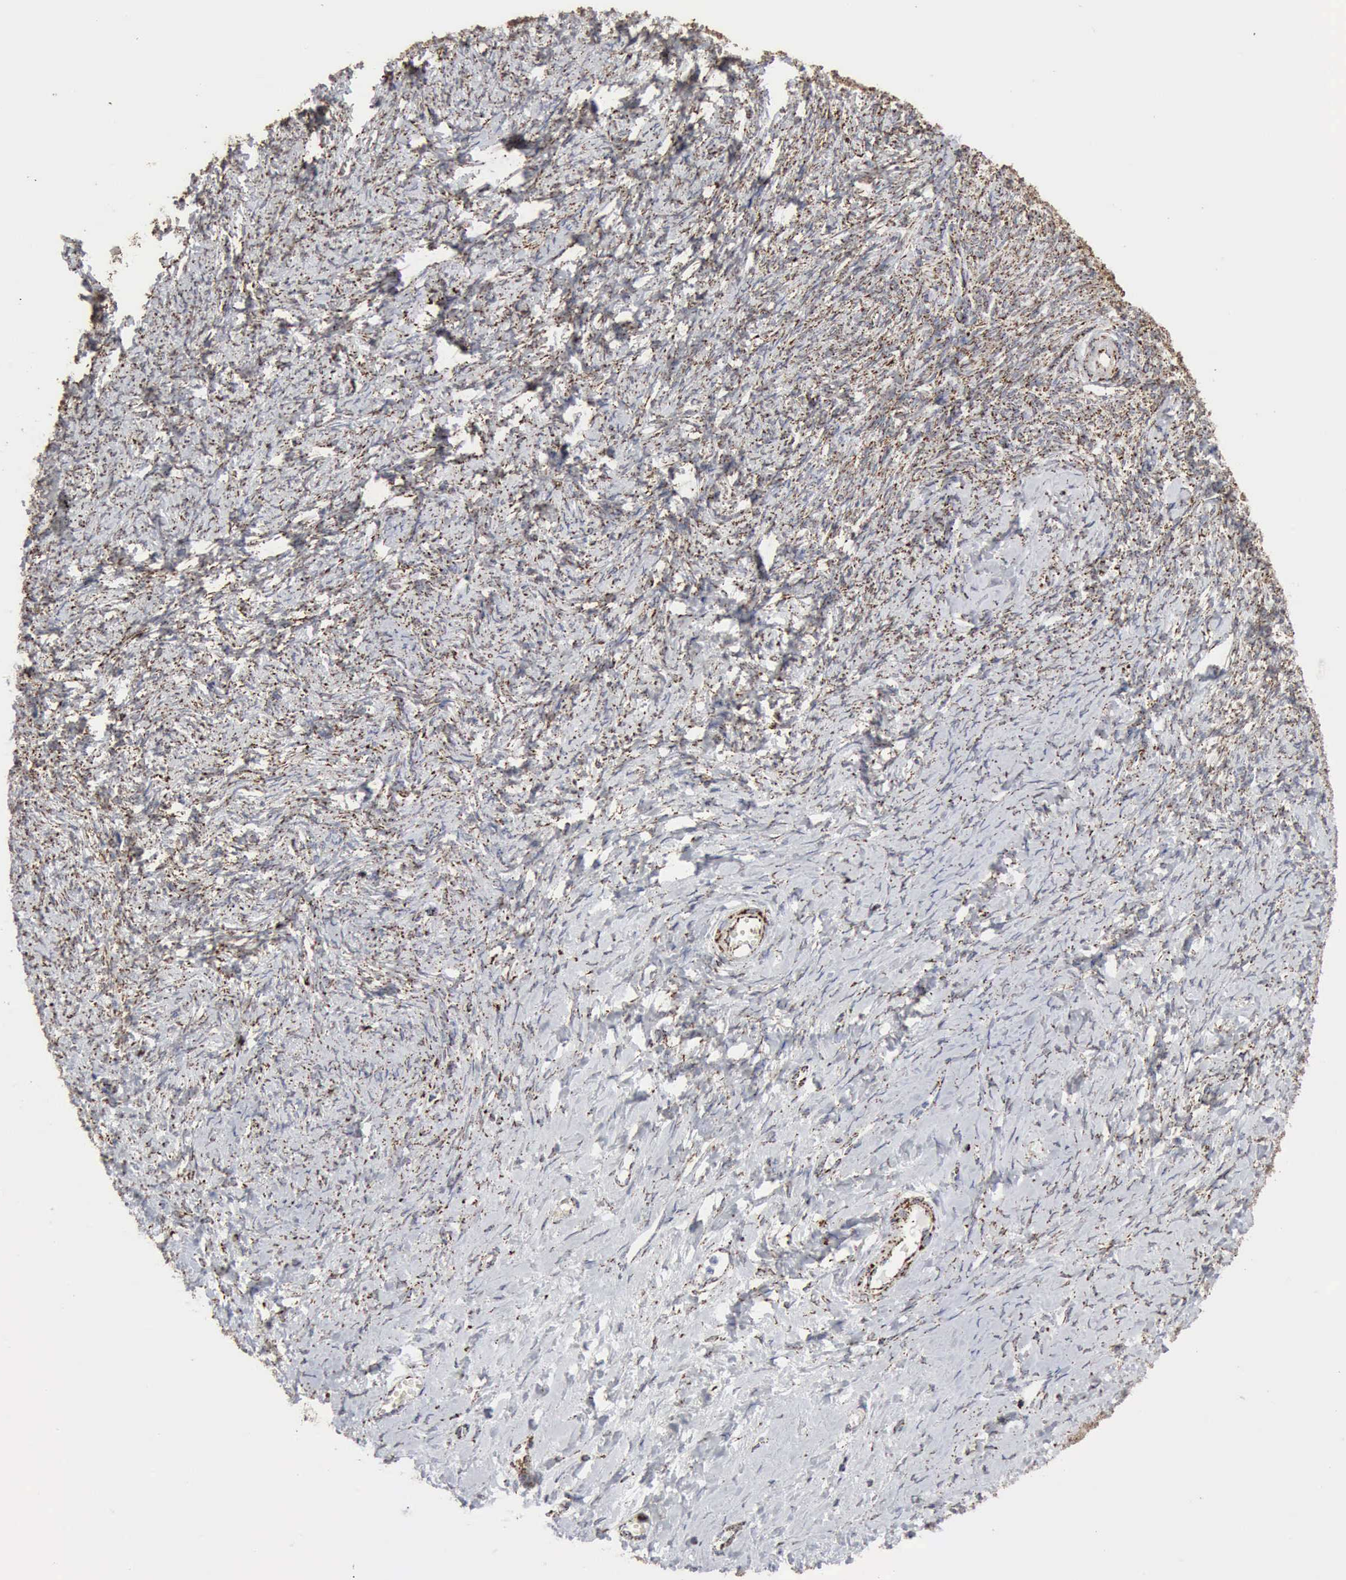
{"staining": {"intensity": "moderate", "quantity": ">75%", "location": "cytoplasmic/membranous"}, "tissue": "ovarian cancer", "cell_type": "Tumor cells", "image_type": "cancer", "snomed": [{"axis": "morphology", "description": "Normal tissue, NOS"}, {"axis": "morphology", "description": "Cystadenocarcinoma, serous, NOS"}, {"axis": "topography", "description": "Ovary"}], "caption": "IHC photomicrograph of human ovarian cancer stained for a protein (brown), which reveals medium levels of moderate cytoplasmic/membranous expression in approximately >75% of tumor cells.", "gene": "ACO2", "patient": {"sex": "female", "age": 62}}